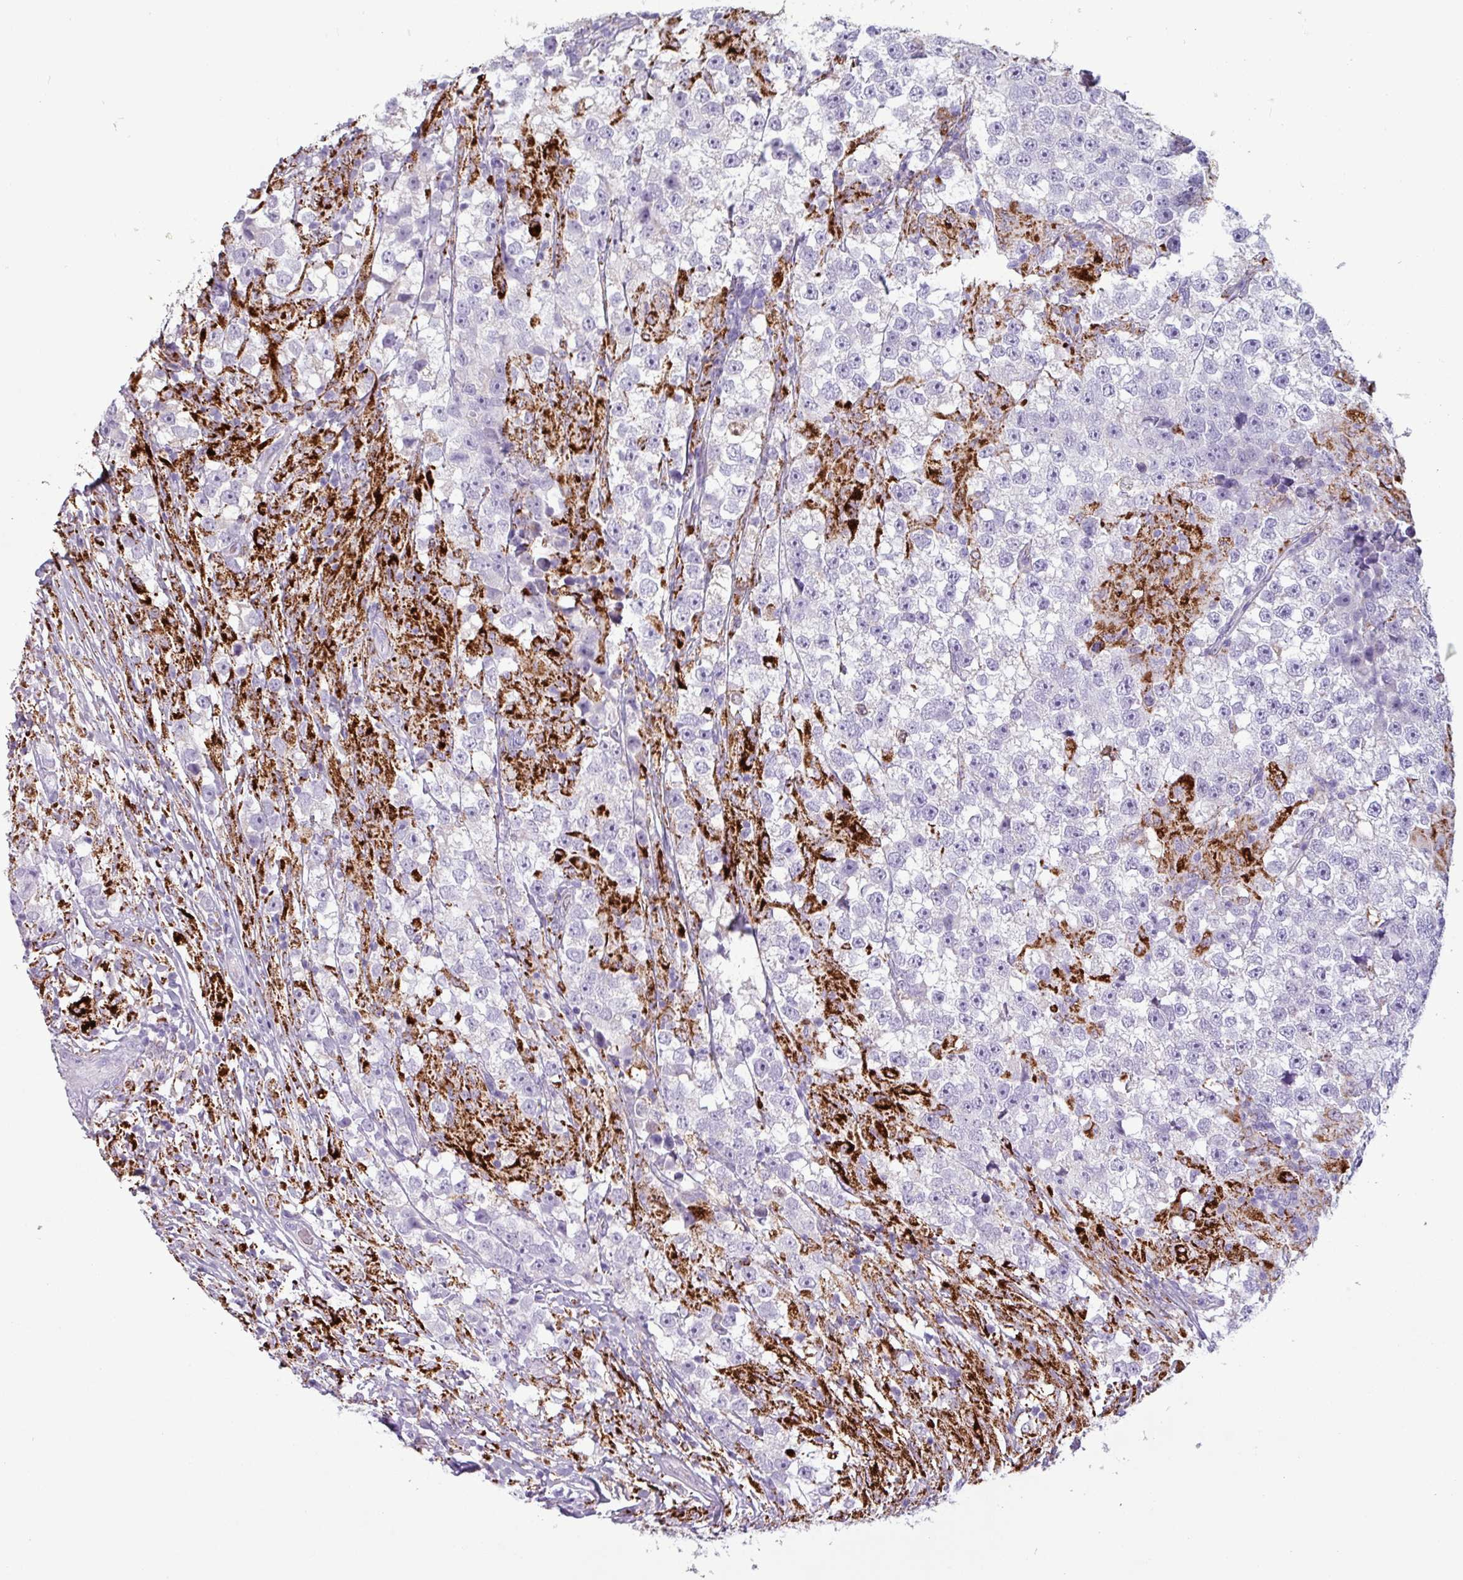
{"staining": {"intensity": "negative", "quantity": "none", "location": "none"}, "tissue": "testis cancer", "cell_type": "Tumor cells", "image_type": "cancer", "snomed": [{"axis": "morphology", "description": "Seminoma, NOS"}, {"axis": "topography", "description": "Testis"}], "caption": "Immunohistochemical staining of human testis cancer reveals no significant expression in tumor cells.", "gene": "ZNF667", "patient": {"sex": "male", "age": 46}}